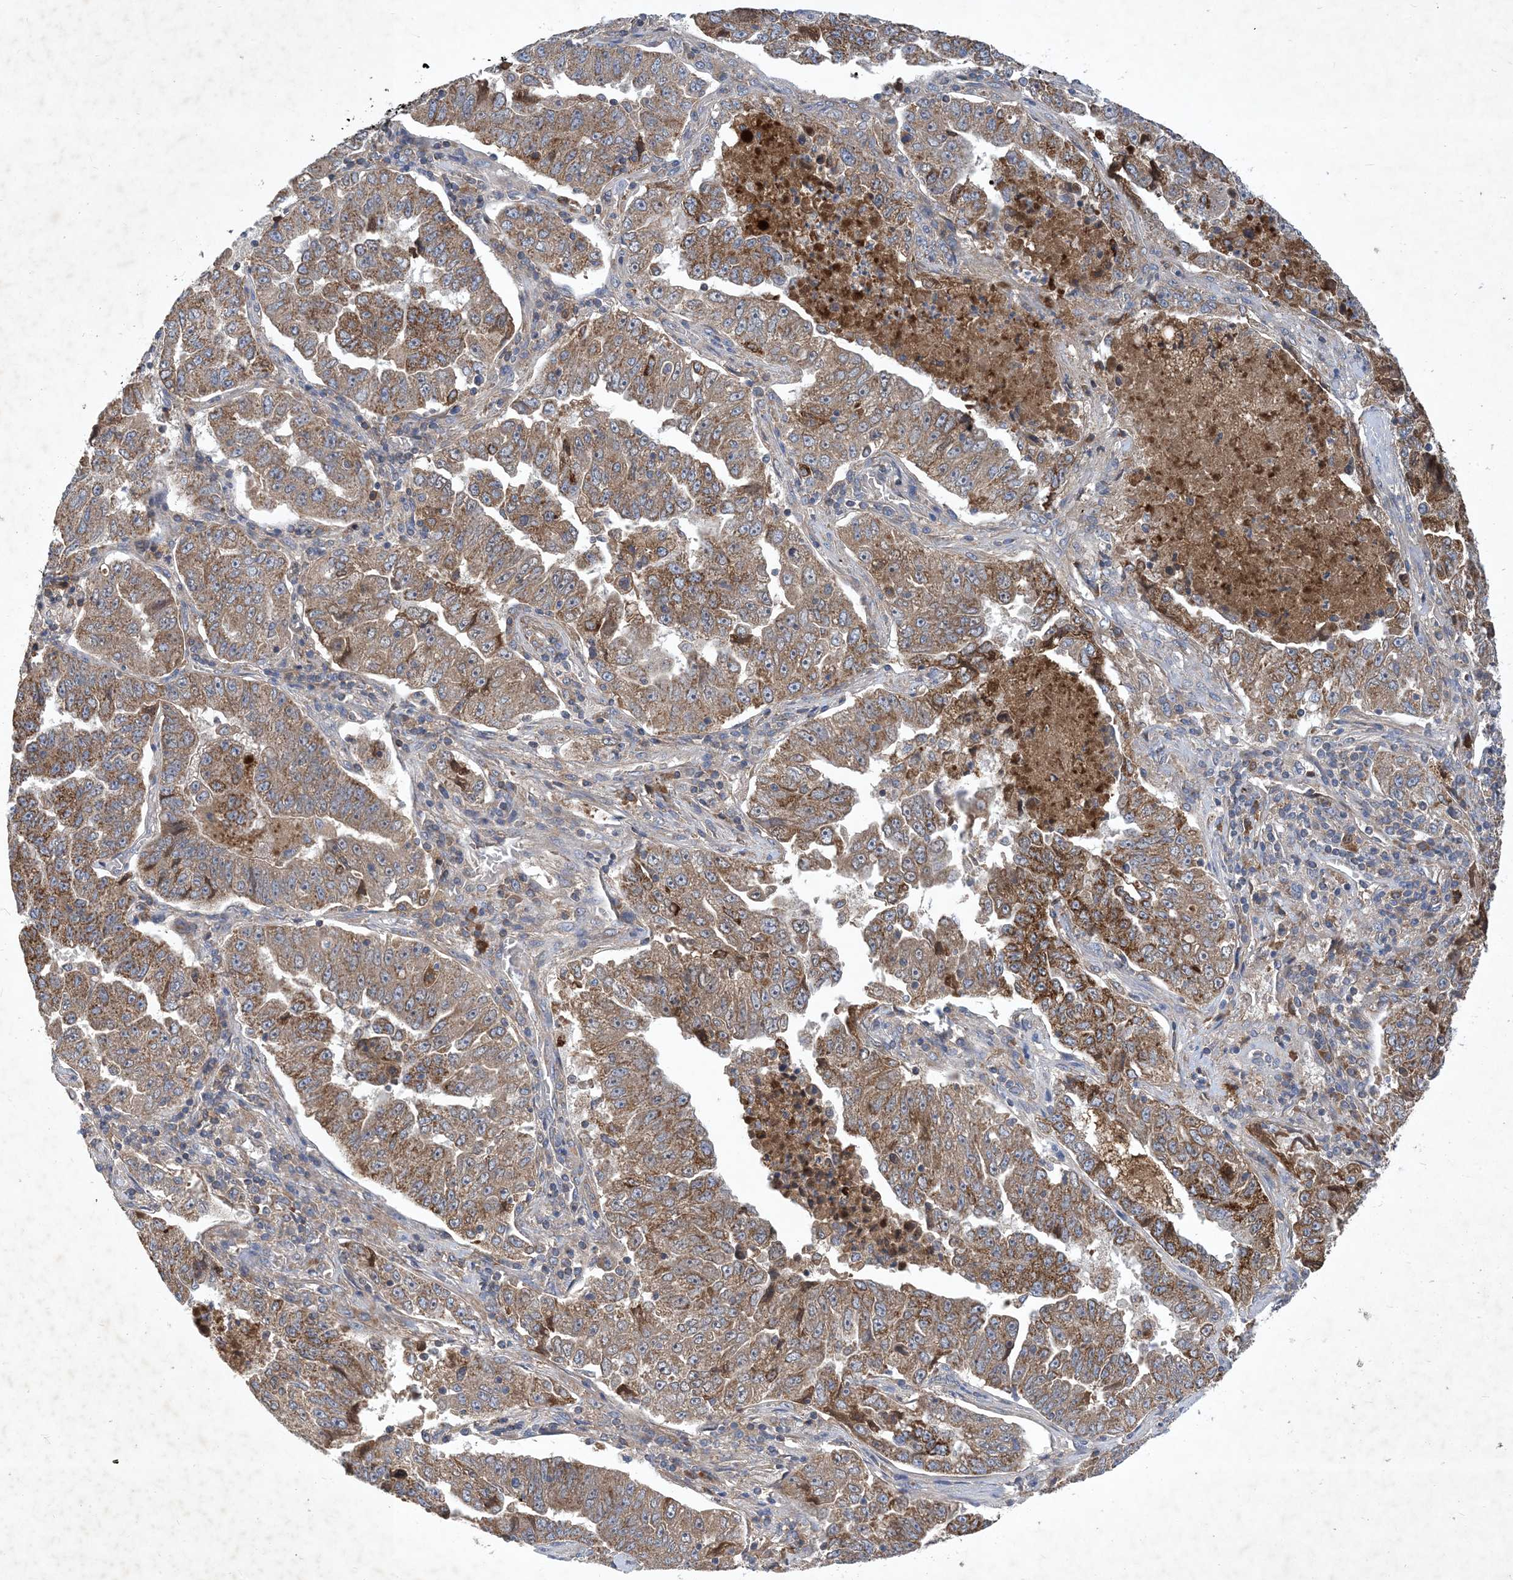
{"staining": {"intensity": "moderate", "quantity": ">75%", "location": "cytoplasmic/membranous,nuclear"}, "tissue": "lung cancer", "cell_type": "Tumor cells", "image_type": "cancer", "snomed": [{"axis": "morphology", "description": "Adenocarcinoma, NOS"}, {"axis": "topography", "description": "Lung"}], "caption": "Protein expression analysis of adenocarcinoma (lung) shows moderate cytoplasmic/membranous and nuclear staining in approximately >75% of tumor cells.", "gene": "STK19", "patient": {"sex": "female", "age": 51}}